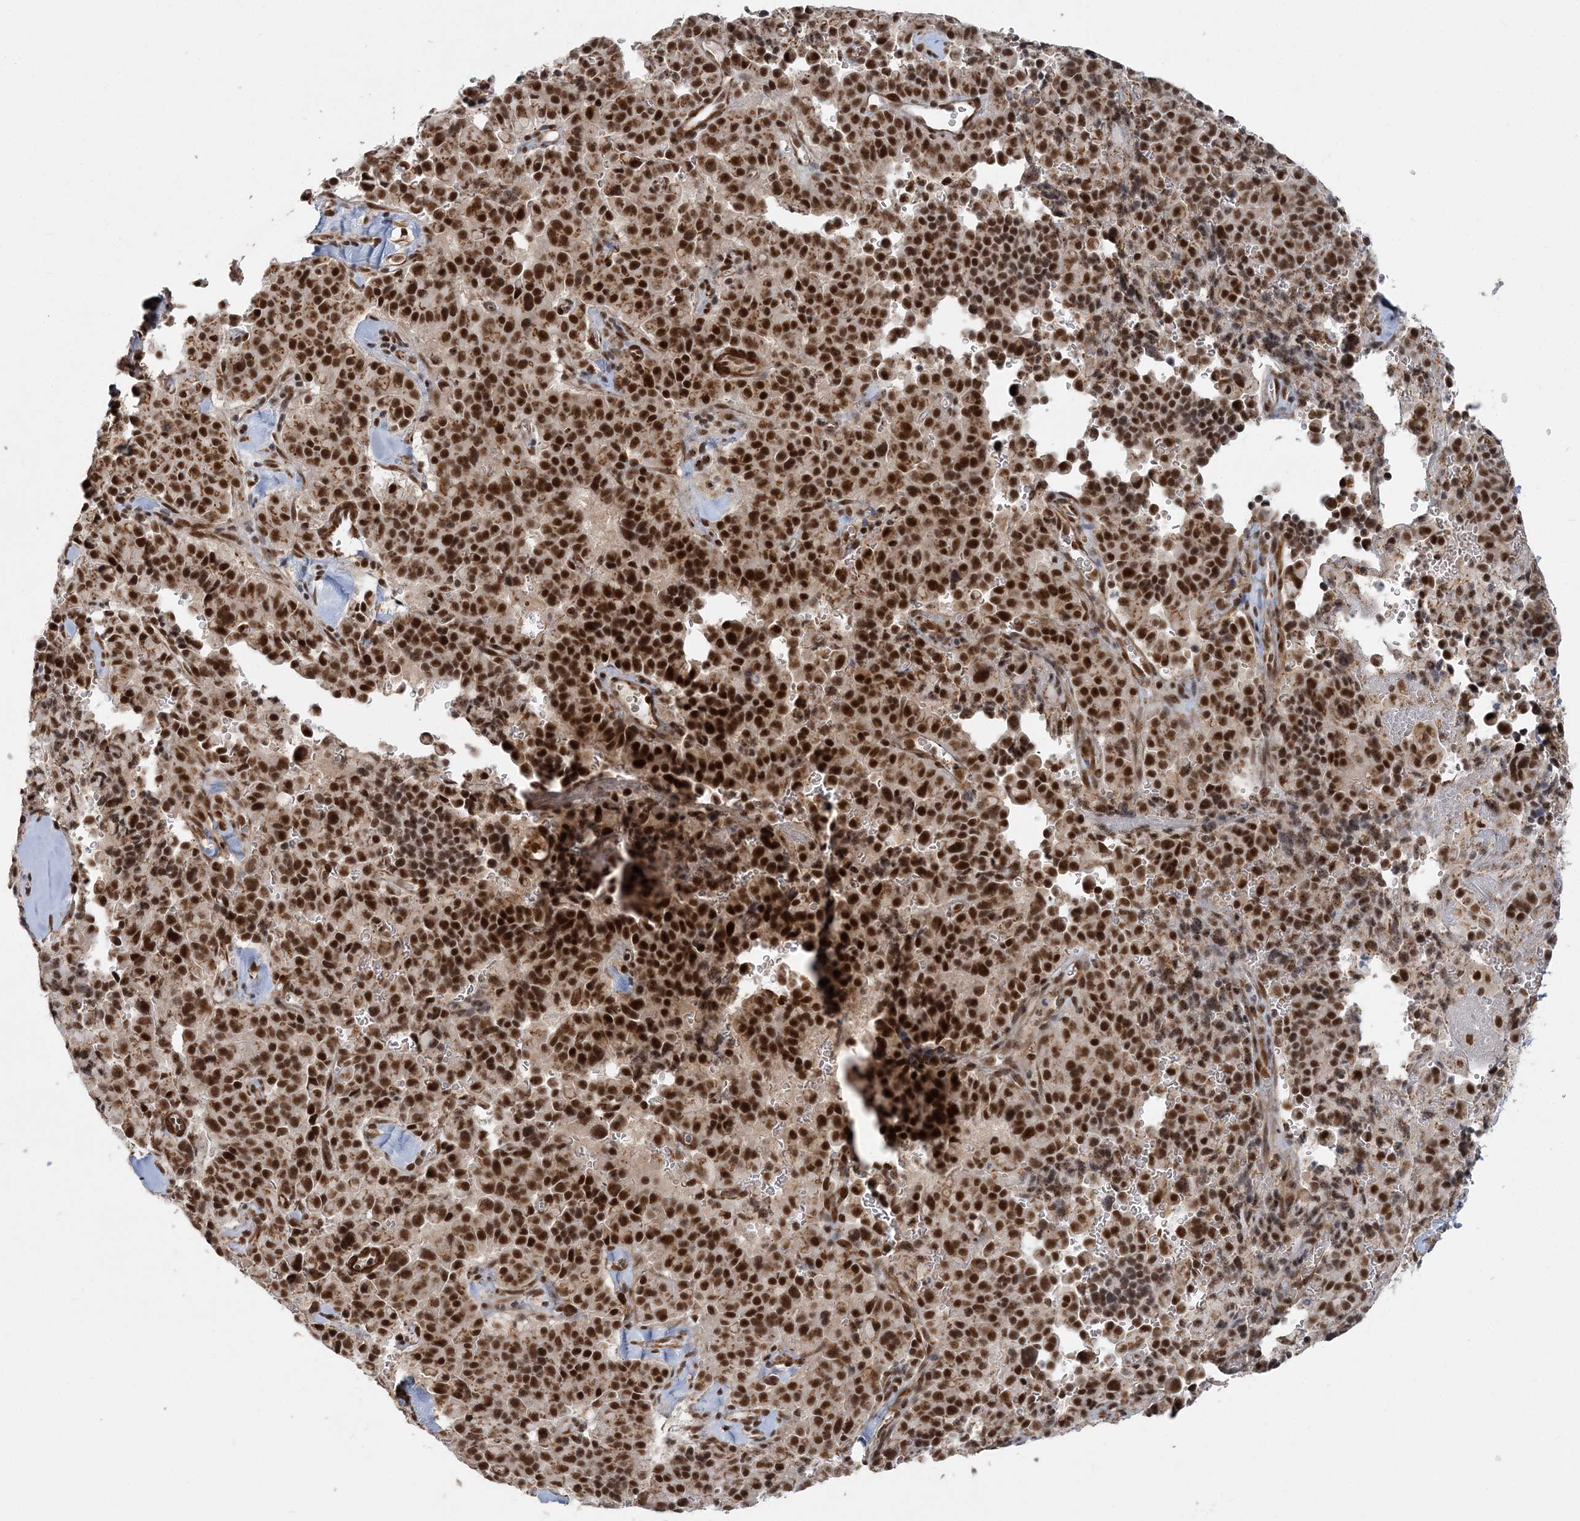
{"staining": {"intensity": "strong", "quantity": ">75%", "location": "nuclear"}, "tissue": "pancreatic cancer", "cell_type": "Tumor cells", "image_type": "cancer", "snomed": [{"axis": "morphology", "description": "Adenocarcinoma, NOS"}, {"axis": "topography", "description": "Pancreas"}], "caption": "Immunohistochemical staining of human adenocarcinoma (pancreatic) demonstrates high levels of strong nuclear expression in about >75% of tumor cells. The staining is performed using DAB (3,3'-diaminobenzidine) brown chromogen to label protein expression. The nuclei are counter-stained blue using hematoxylin.", "gene": "PLRG1", "patient": {"sex": "male", "age": 65}}